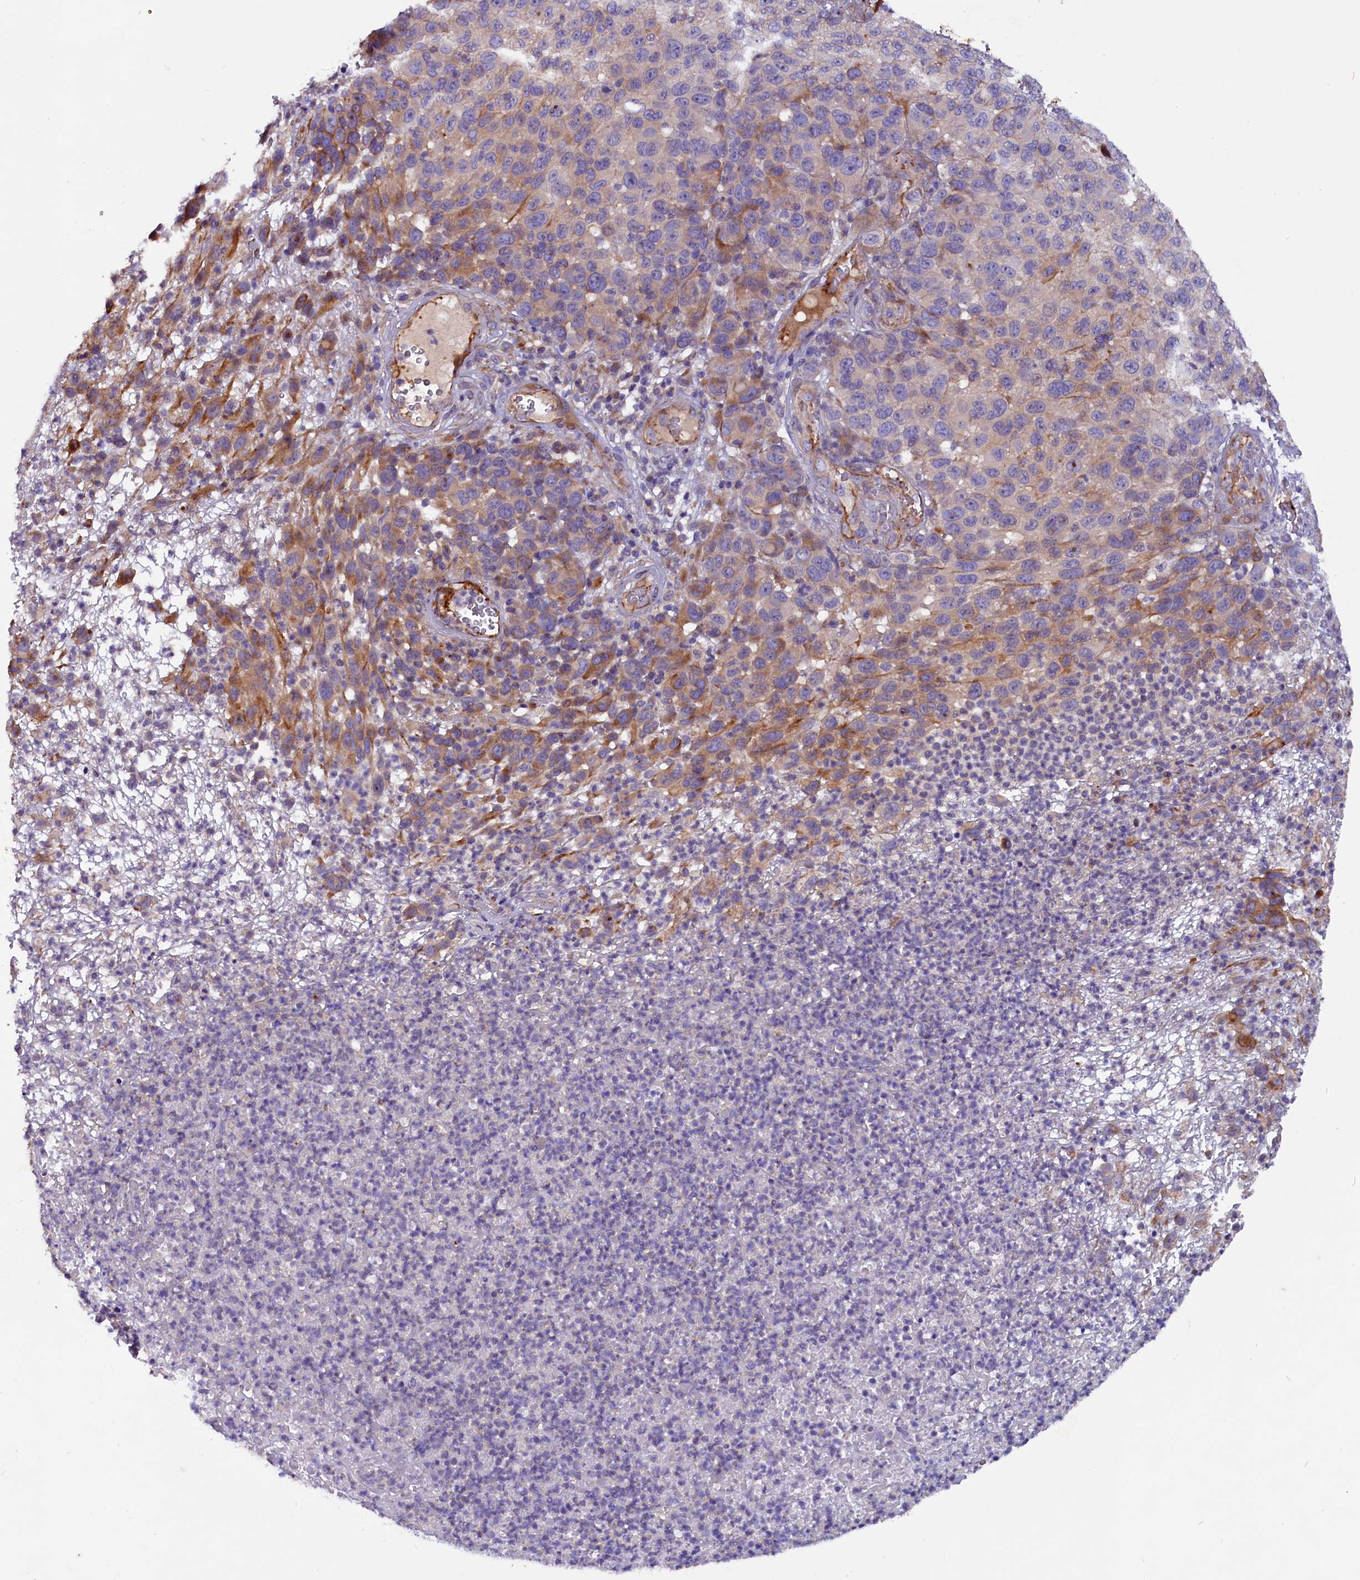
{"staining": {"intensity": "moderate", "quantity": "<25%", "location": "cytoplasmic/membranous"}, "tissue": "melanoma", "cell_type": "Tumor cells", "image_type": "cancer", "snomed": [{"axis": "morphology", "description": "Malignant melanoma, NOS"}, {"axis": "topography", "description": "Skin"}], "caption": "A brown stain highlights moderate cytoplasmic/membranous expression of a protein in human melanoma tumor cells. The staining is performed using DAB (3,3'-diaminobenzidine) brown chromogen to label protein expression. The nuclei are counter-stained blue using hematoxylin.", "gene": "ZNF749", "patient": {"sex": "male", "age": 49}}